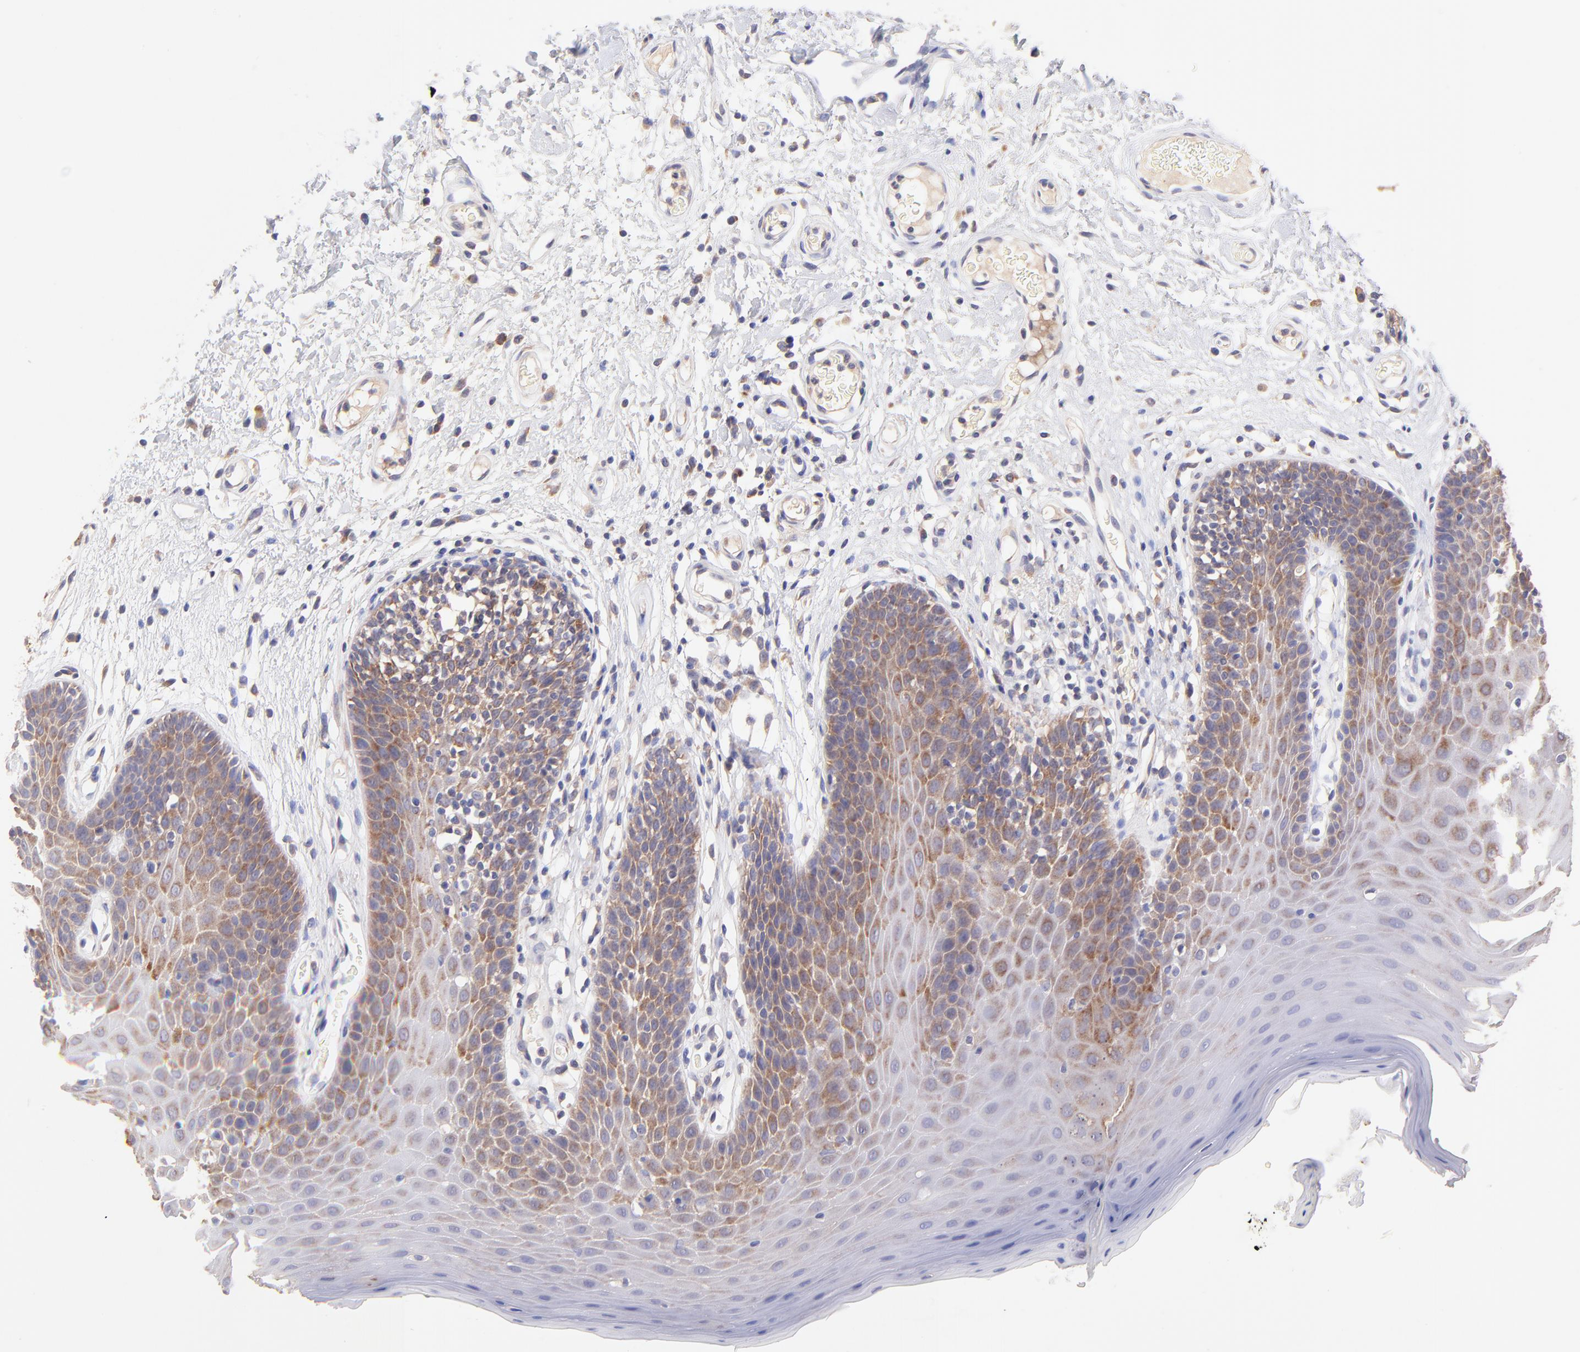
{"staining": {"intensity": "moderate", "quantity": "25%-75%", "location": "cytoplasmic/membranous"}, "tissue": "oral mucosa", "cell_type": "Squamous epithelial cells", "image_type": "normal", "snomed": [{"axis": "morphology", "description": "Normal tissue, NOS"}, {"axis": "morphology", "description": "Squamous cell carcinoma, NOS"}, {"axis": "topography", "description": "Skeletal muscle"}, {"axis": "topography", "description": "Oral tissue"}, {"axis": "topography", "description": "Head-Neck"}], "caption": "A high-resolution photomicrograph shows immunohistochemistry staining of benign oral mucosa, which shows moderate cytoplasmic/membranous positivity in about 25%-75% of squamous epithelial cells.", "gene": "RPL11", "patient": {"sex": "male", "age": 71}}